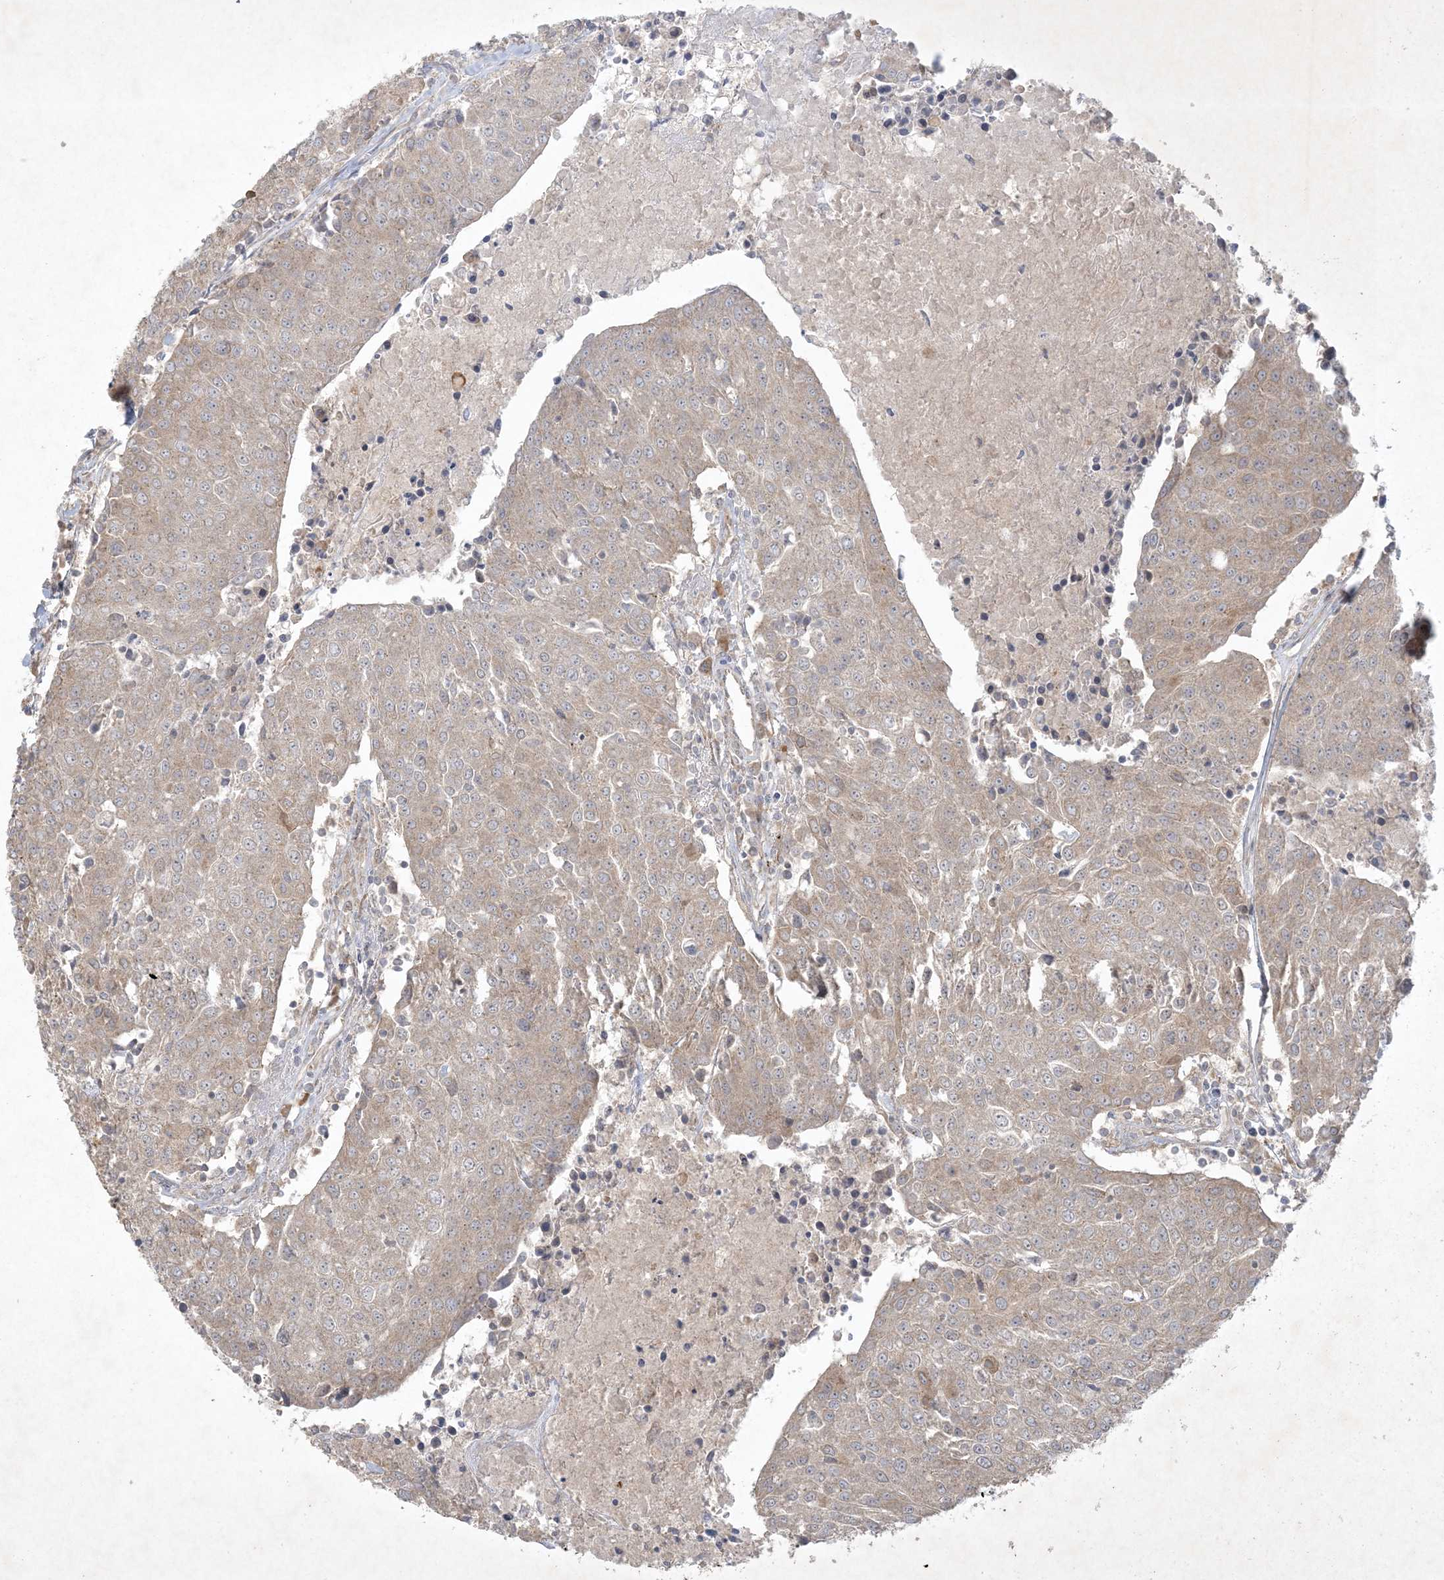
{"staining": {"intensity": "weak", "quantity": ">75%", "location": "cytoplasmic/membranous"}, "tissue": "urothelial cancer", "cell_type": "Tumor cells", "image_type": "cancer", "snomed": [{"axis": "morphology", "description": "Urothelial carcinoma, High grade"}, {"axis": "topography", "description": "Urinary bladder"}], "caption": "An immunohistochemistry image of tumor tissue is shown. Protein staining in brown shows weak cytoplasmic/membranous positivity in high-grade urothelial carcinoma within tumor cells. (DAB = brown stain, brightfield microscopy at high magnification).", "gene": "NRBP2", "patient": {"sex": "female", "age": 85}}